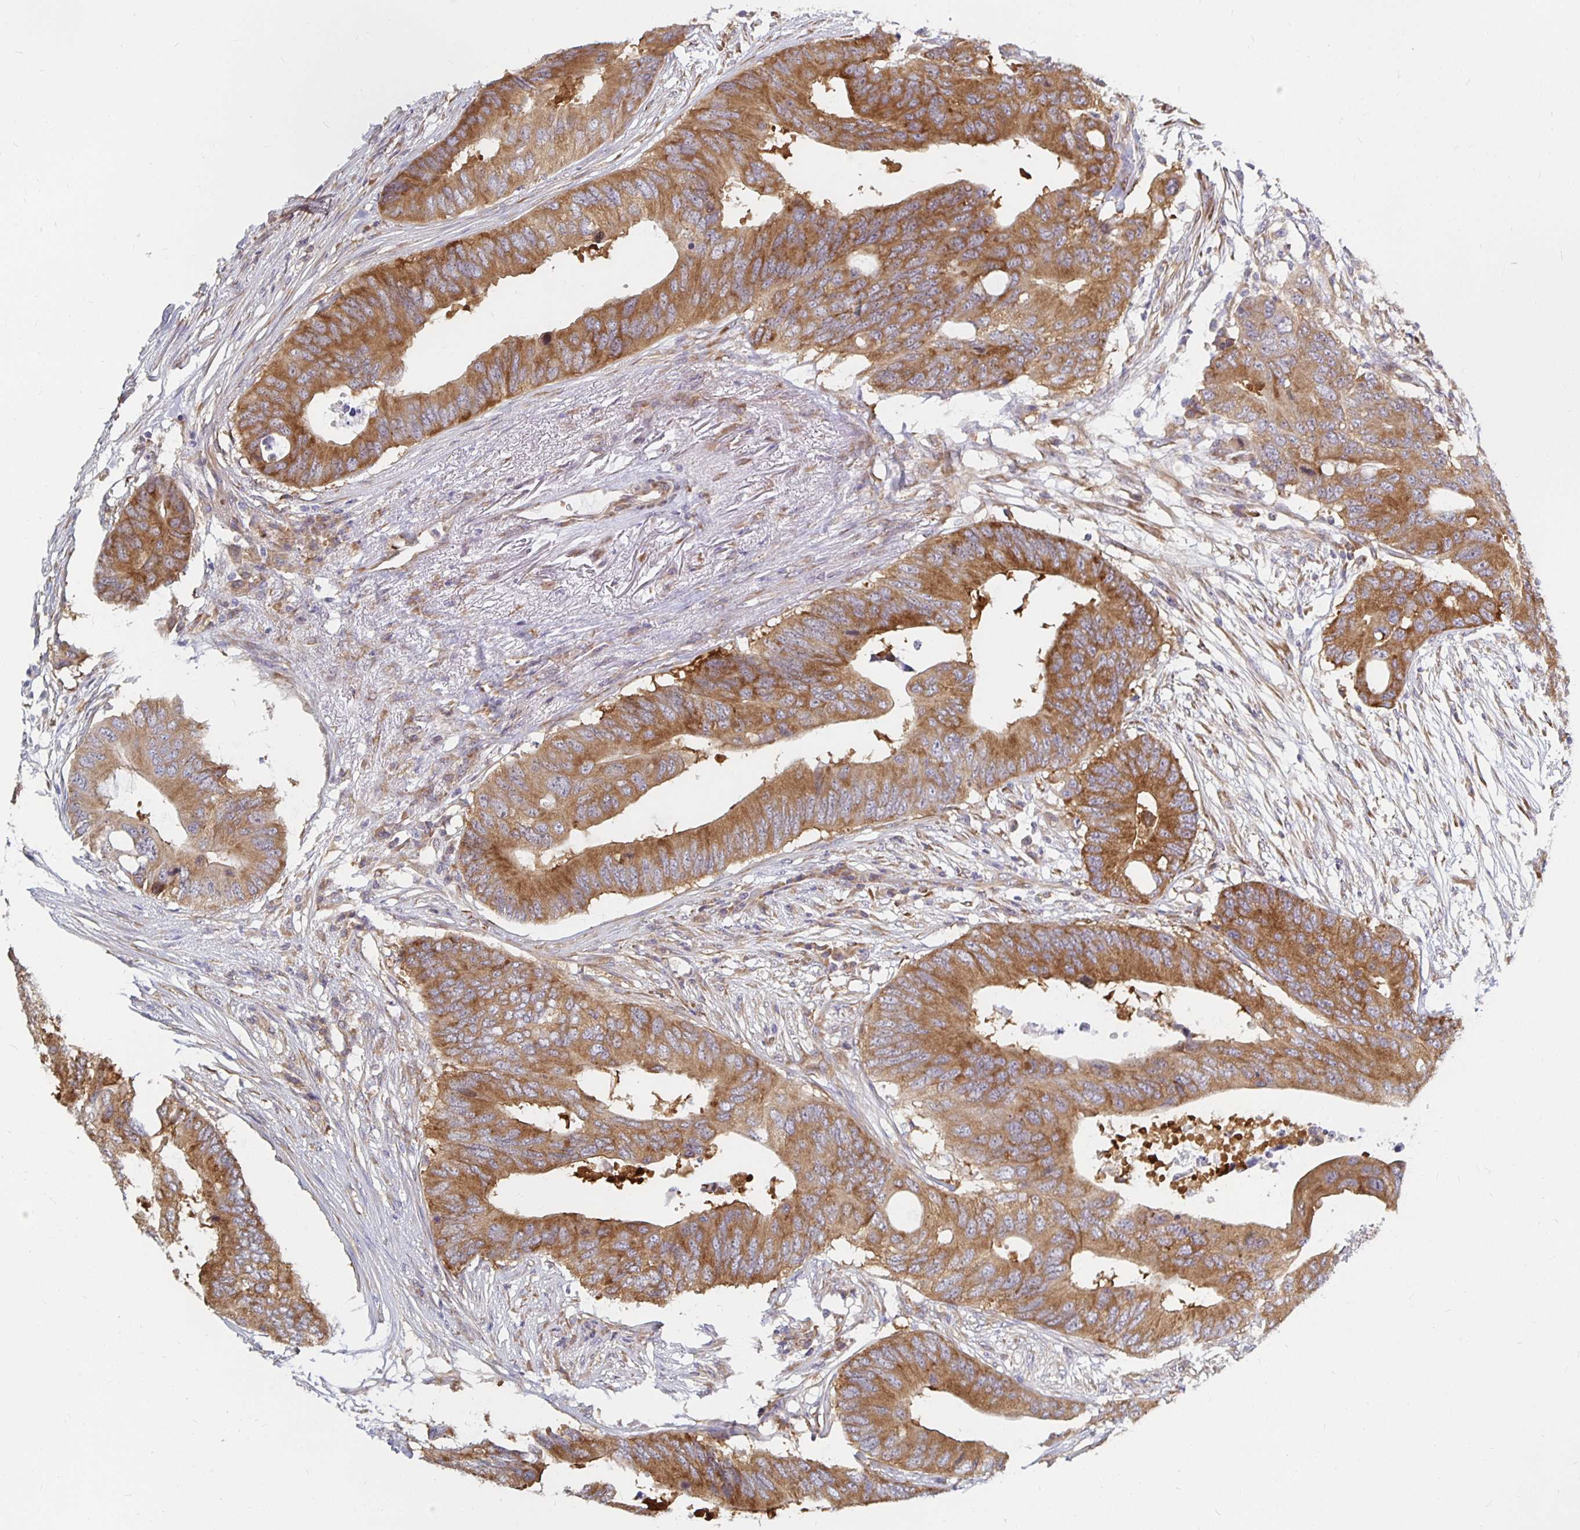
{"staining": {"intensity": "moderate", "quantity": ">75%", "location": "cytoplasmic/membranous"}, "tissue": "colorectal cancer", "cell_type": "Tumor cells", "image_type": "cancer", "snomed": [{"axis": "morphology", "description": "Adenocarcinoma, NOS"}, {"axis": "topography", "description": "Colon"}], "caption": "This photomicrograph displays IHC staining of human colorectal cancer (adenocarcinoma), with medium moderate cytoplasmic/membranous expression in about >75% of tumor cells.", "gene": "PDAP1", "patient": {"sex": "male", "age": 71}}